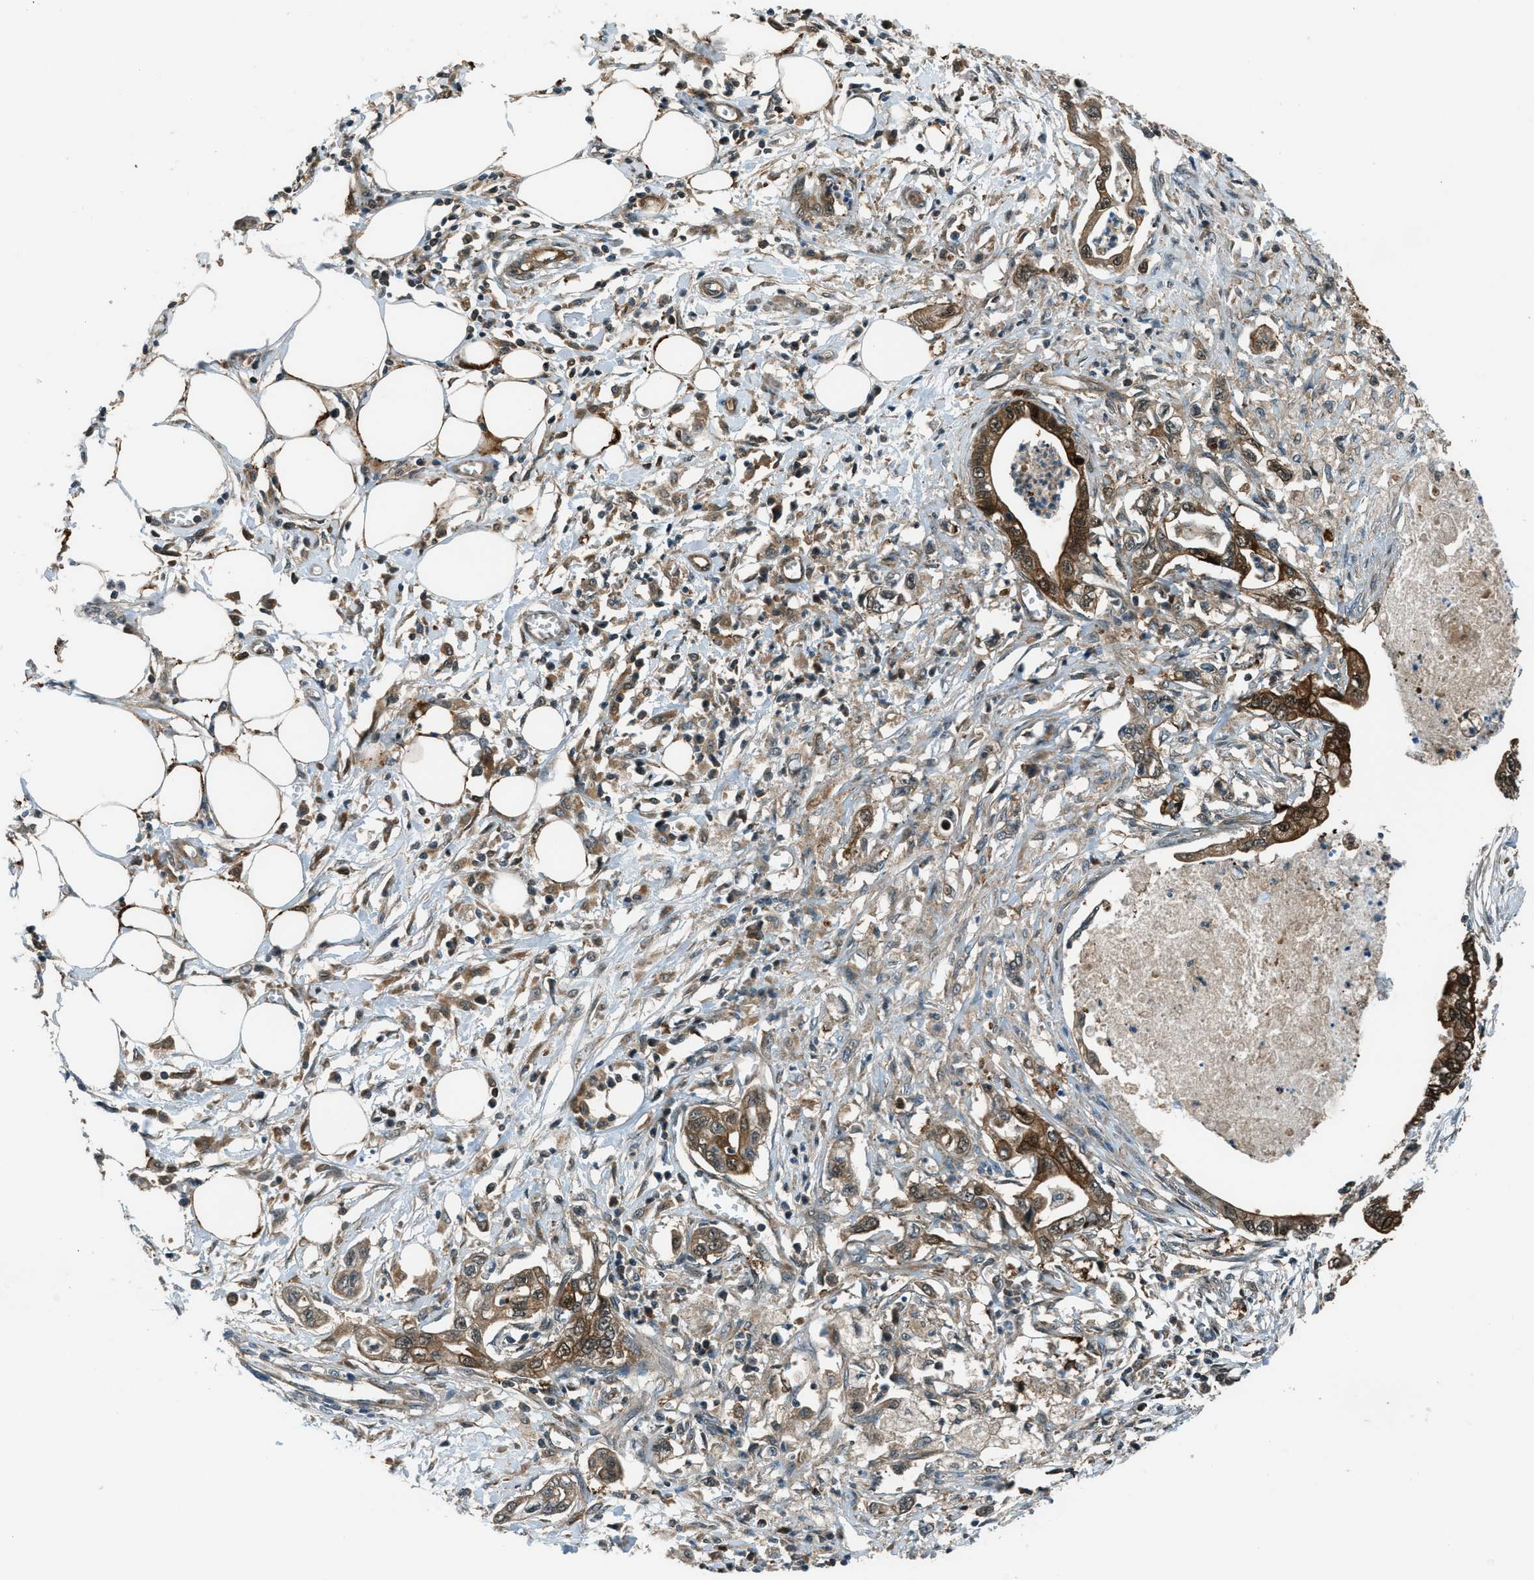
{"staining": {"intensity": "moderate", "quantity": ">75%", "location": "cytoplasmic/membranous"}, "tissue": "pancreatic cancer", "cell_type": "Tumor cells", "image_type": "cancer", "snomed": [{"axis": "morphology", "description": "Adenocarcinoma, NOS"}, {"axis": "topography", "description": "Pancreas"}], "caption": "Moderate cytoplasmic/membranous positivity is present in approximately >75% of tumor cells in adenocarcinoma (pancreatic). The staining was performed using DAB, with brown indicating positive protein expression. Nuclei are stained blue with hematoxylin.", "gene": "HEBP2", "patient": {"sex": "male", "age": 56}}